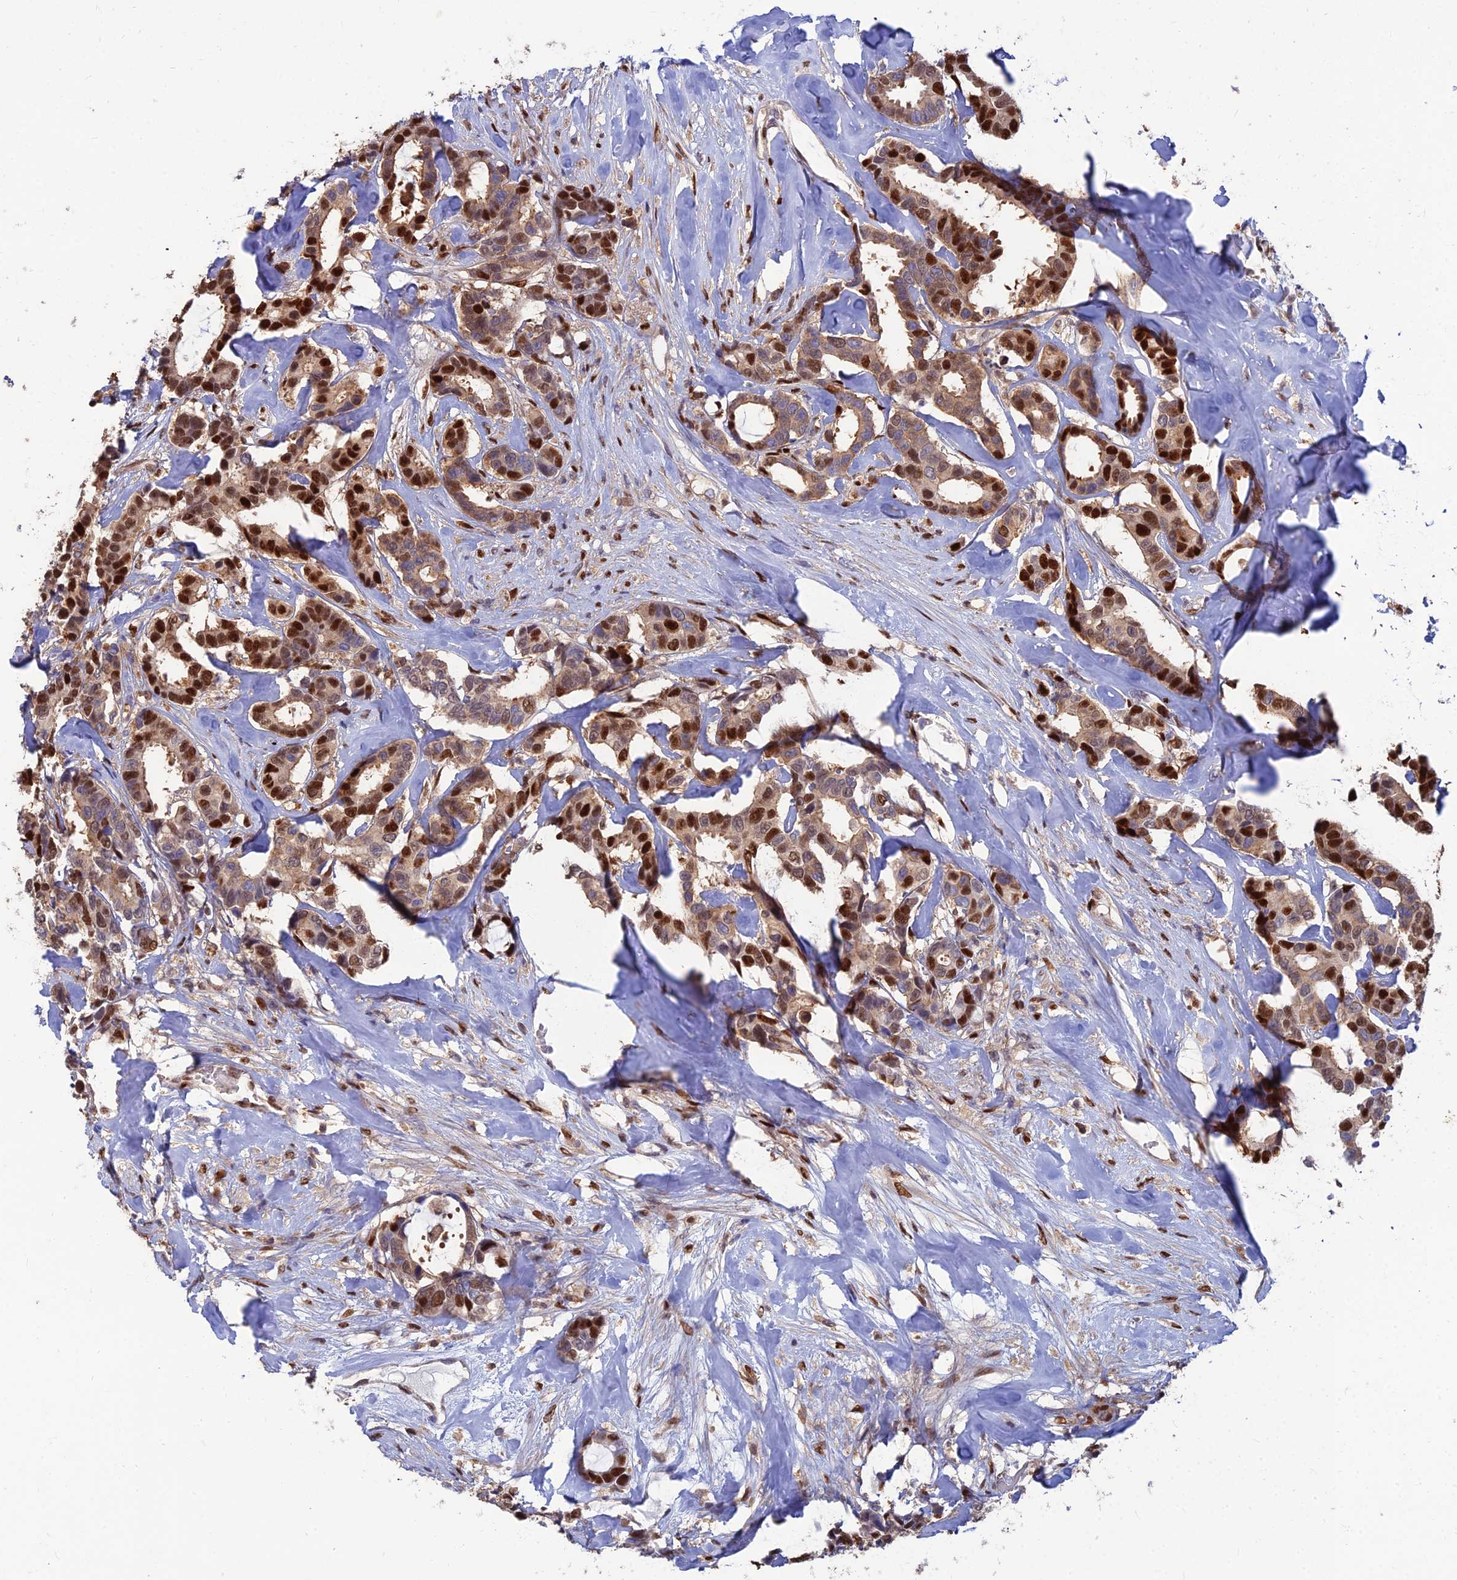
{"staining": {"intensity": "strong", "quantity": "25%-75%", "location": "cytoplasmic/membranous,nuclear"}, "tissue": "breast cancer", "cell_type": "Tumor cells", "image_type": "cancer", "snomed": [{"axis": "morphology", "description": "Duct carcinoma"}, {"axis": "topography", "description": "Breast"}], "caption": "Tumor cells reveal high levels of strong cytoplasmic/membranous and nuclear expression in about 25%-75% of cells in breast invasive ductal carcinoma. (Brightfield microscopy of DAB IHC at high magnification).", "gene": "DNPEP", "patient": {"sex": "female", "age": 87}}